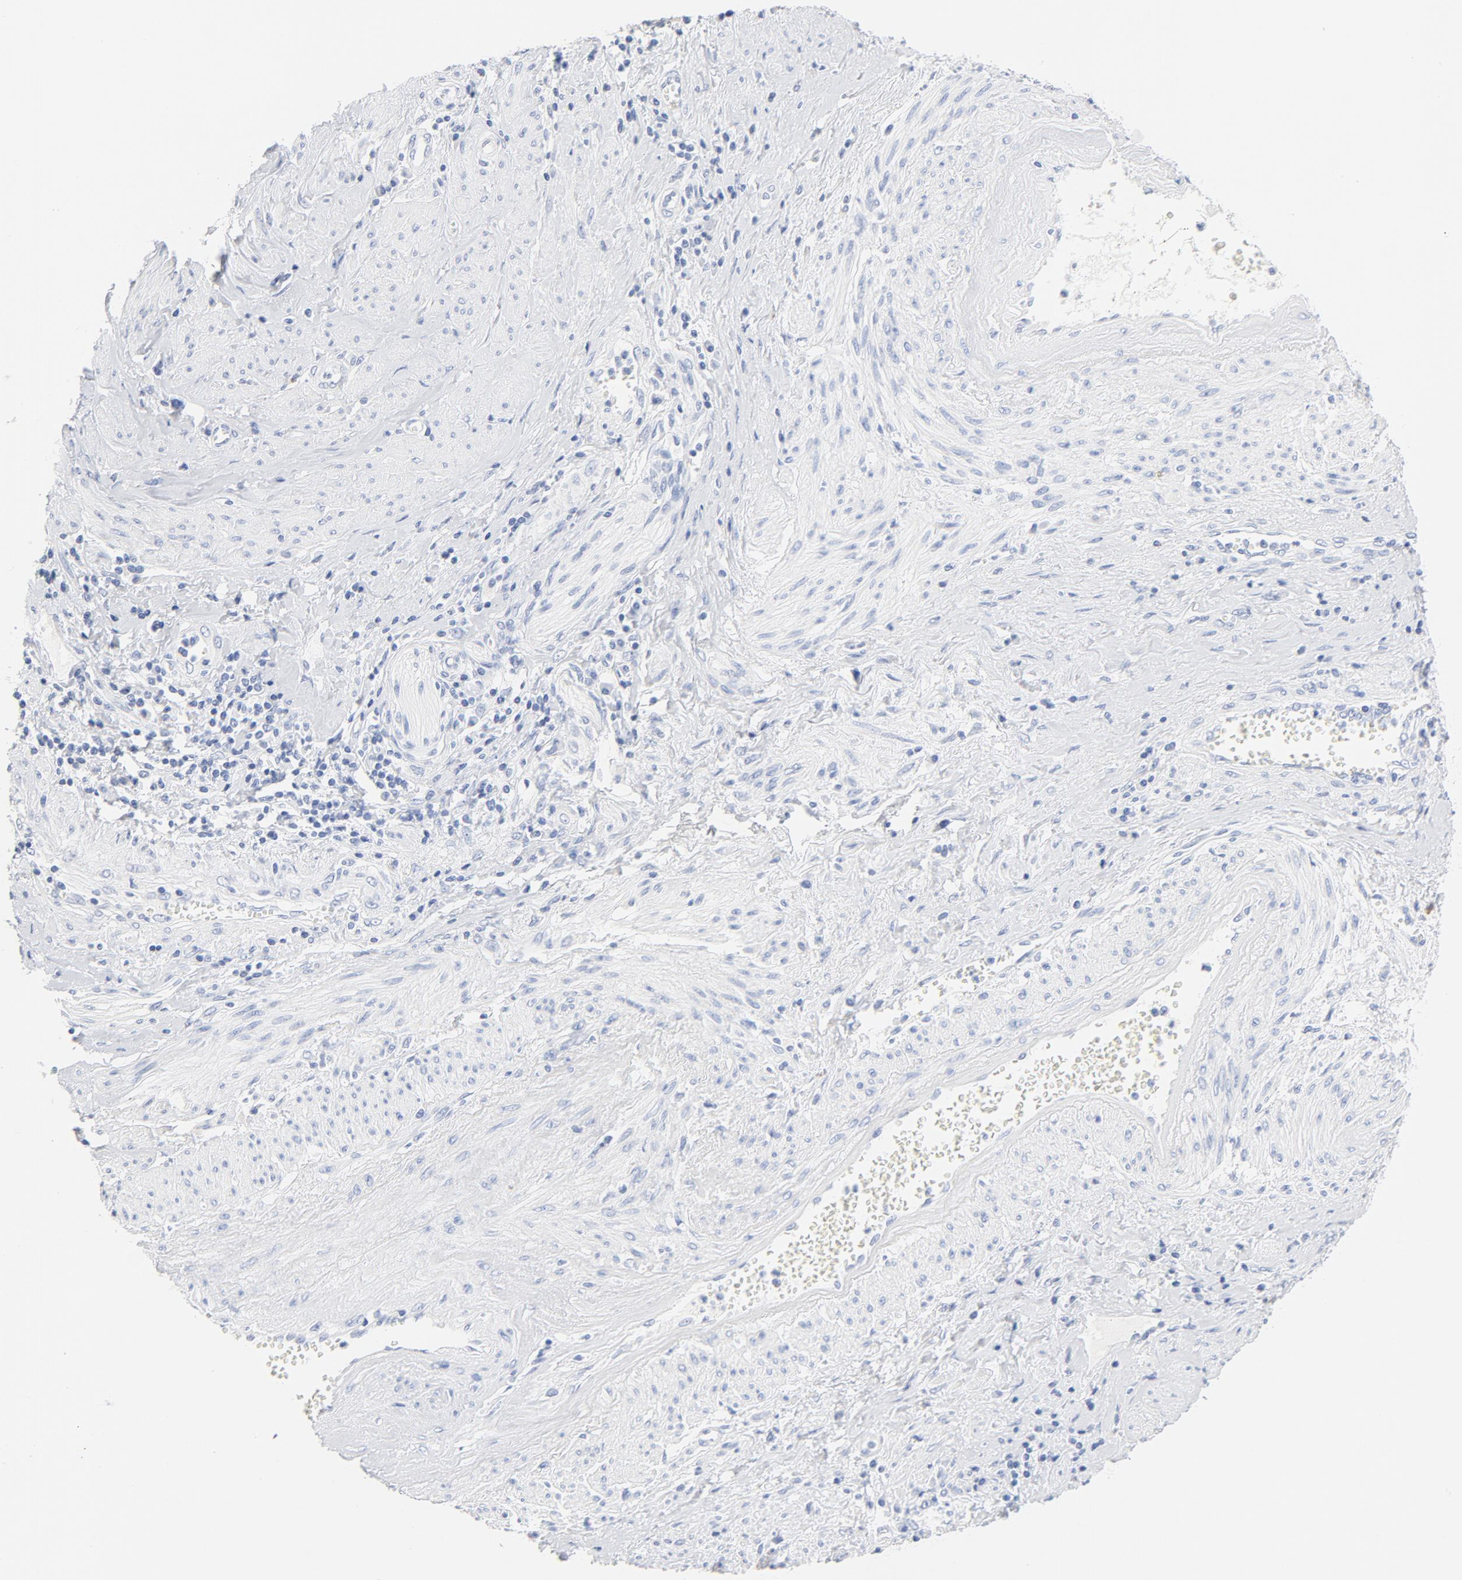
{"staining": {"intensity": "weak", "quantity": "<25%", "location": "cytoplasmic/membranous"}, "tissue": "cervical cancer", "cell_type": "Tumor cells", "image_type": "cancer", "snomed": [{"axis": "morphology", "description": "Squamous cell carcinoma, NOS"}, {"axis": "topography", "description": "Cervix"}], "caption": "Cervical cancer (squamous cell carcinoma) stained for a protein using immunohistochemistry (IHC) demonstrates no positivity tumor cells.", "gene": "FGFR3", "patient": {"sex": "female", "age": 53}}